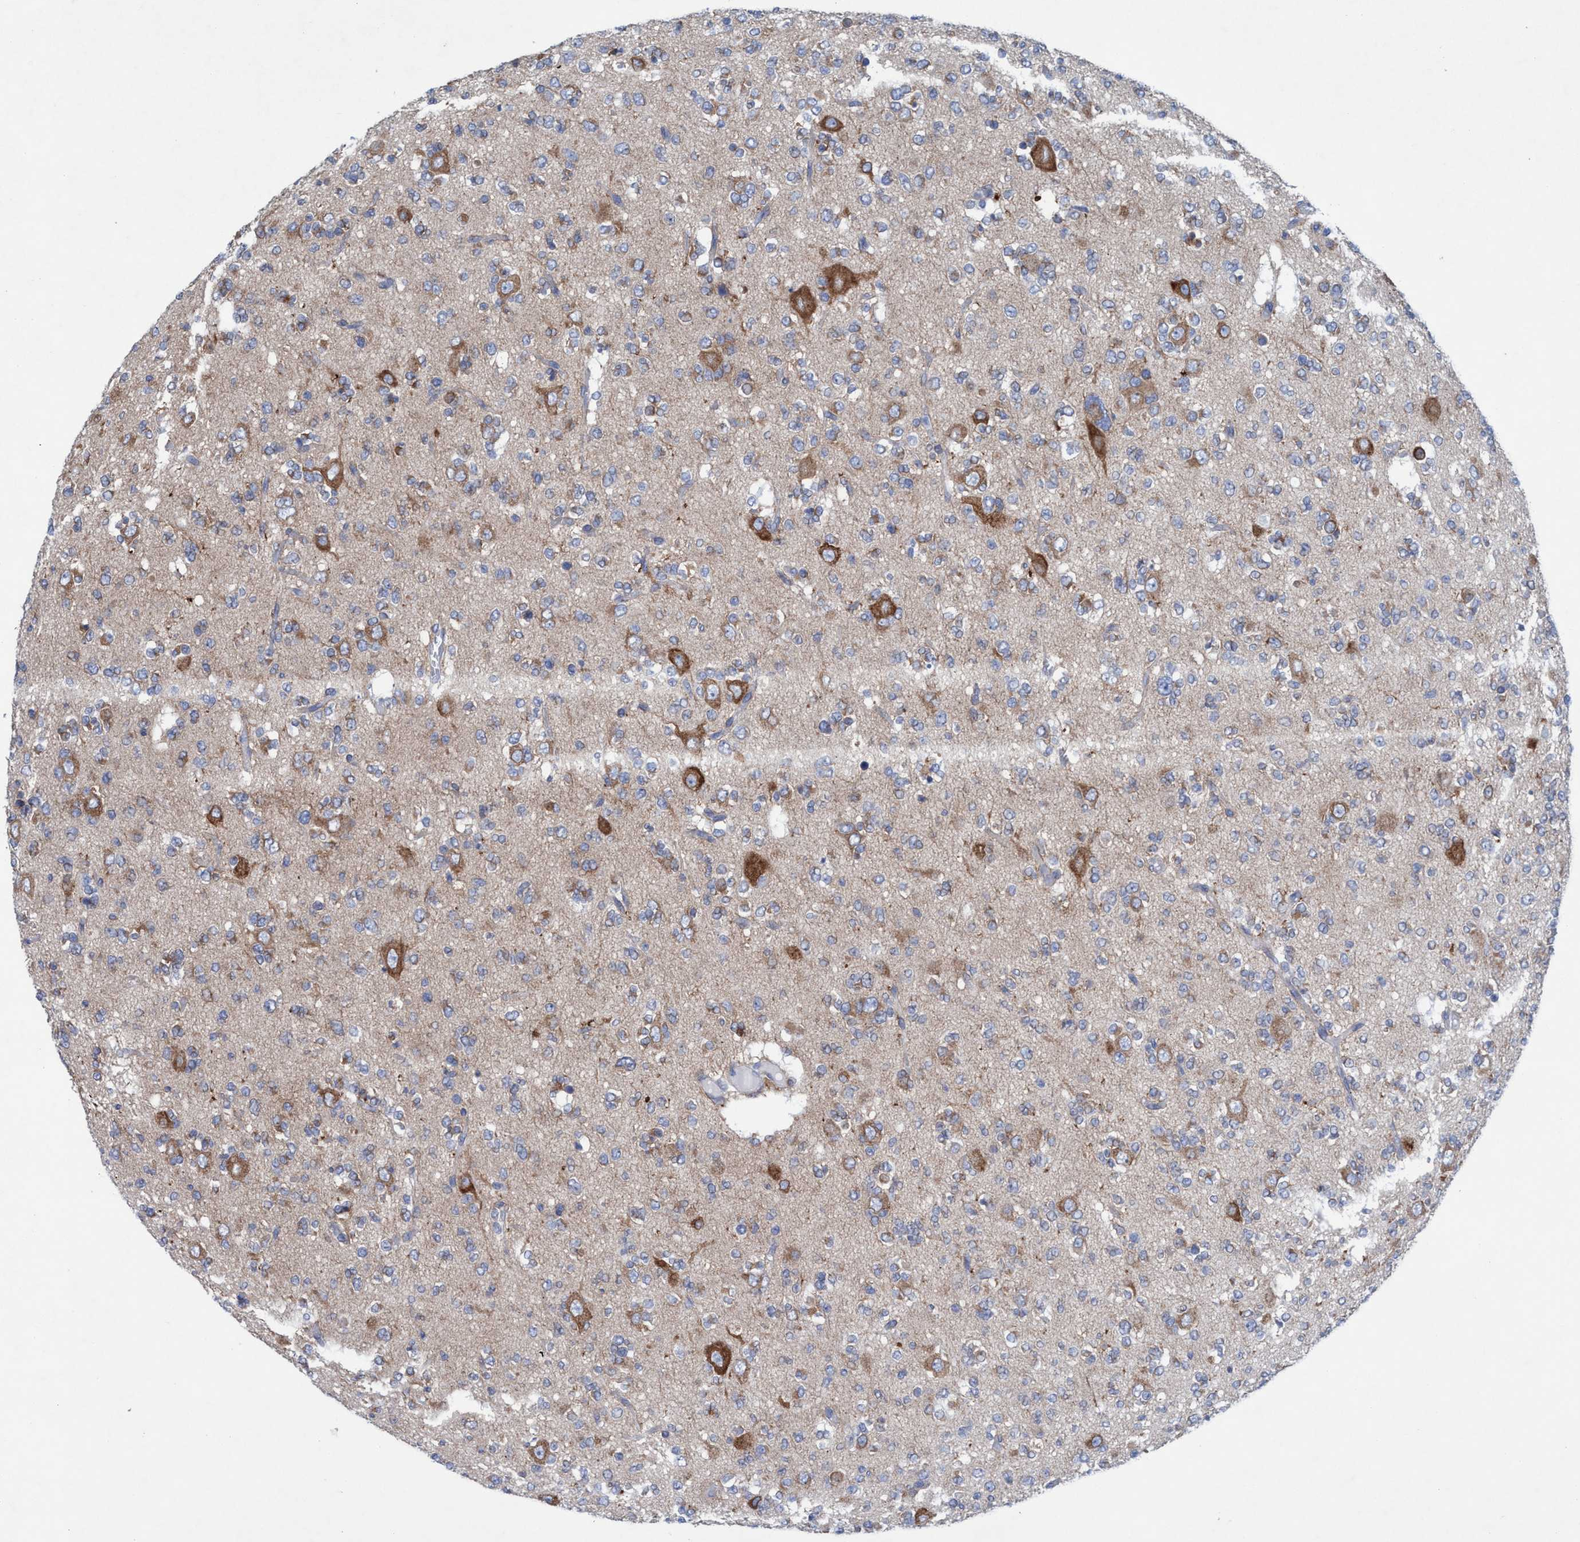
{"staining": {"intensity": "weak", "quantity": "25%-75%", "location": "cytoplasmic/membranous"}, "tissue": "glioma", "cell_type": "Tumor cells", "image_type": "cancer", "snomed": [{"axis": "morphology", "description": "Glioma, malignant, Low grade"}, {"axis": "topography", "description": "Brain"}], "caption": "Glioma stained with a protein marker demonstrates weak staining in tumor cells.", "gene": "RSAD1", "patient": {"sex": "male", "age": 38}}